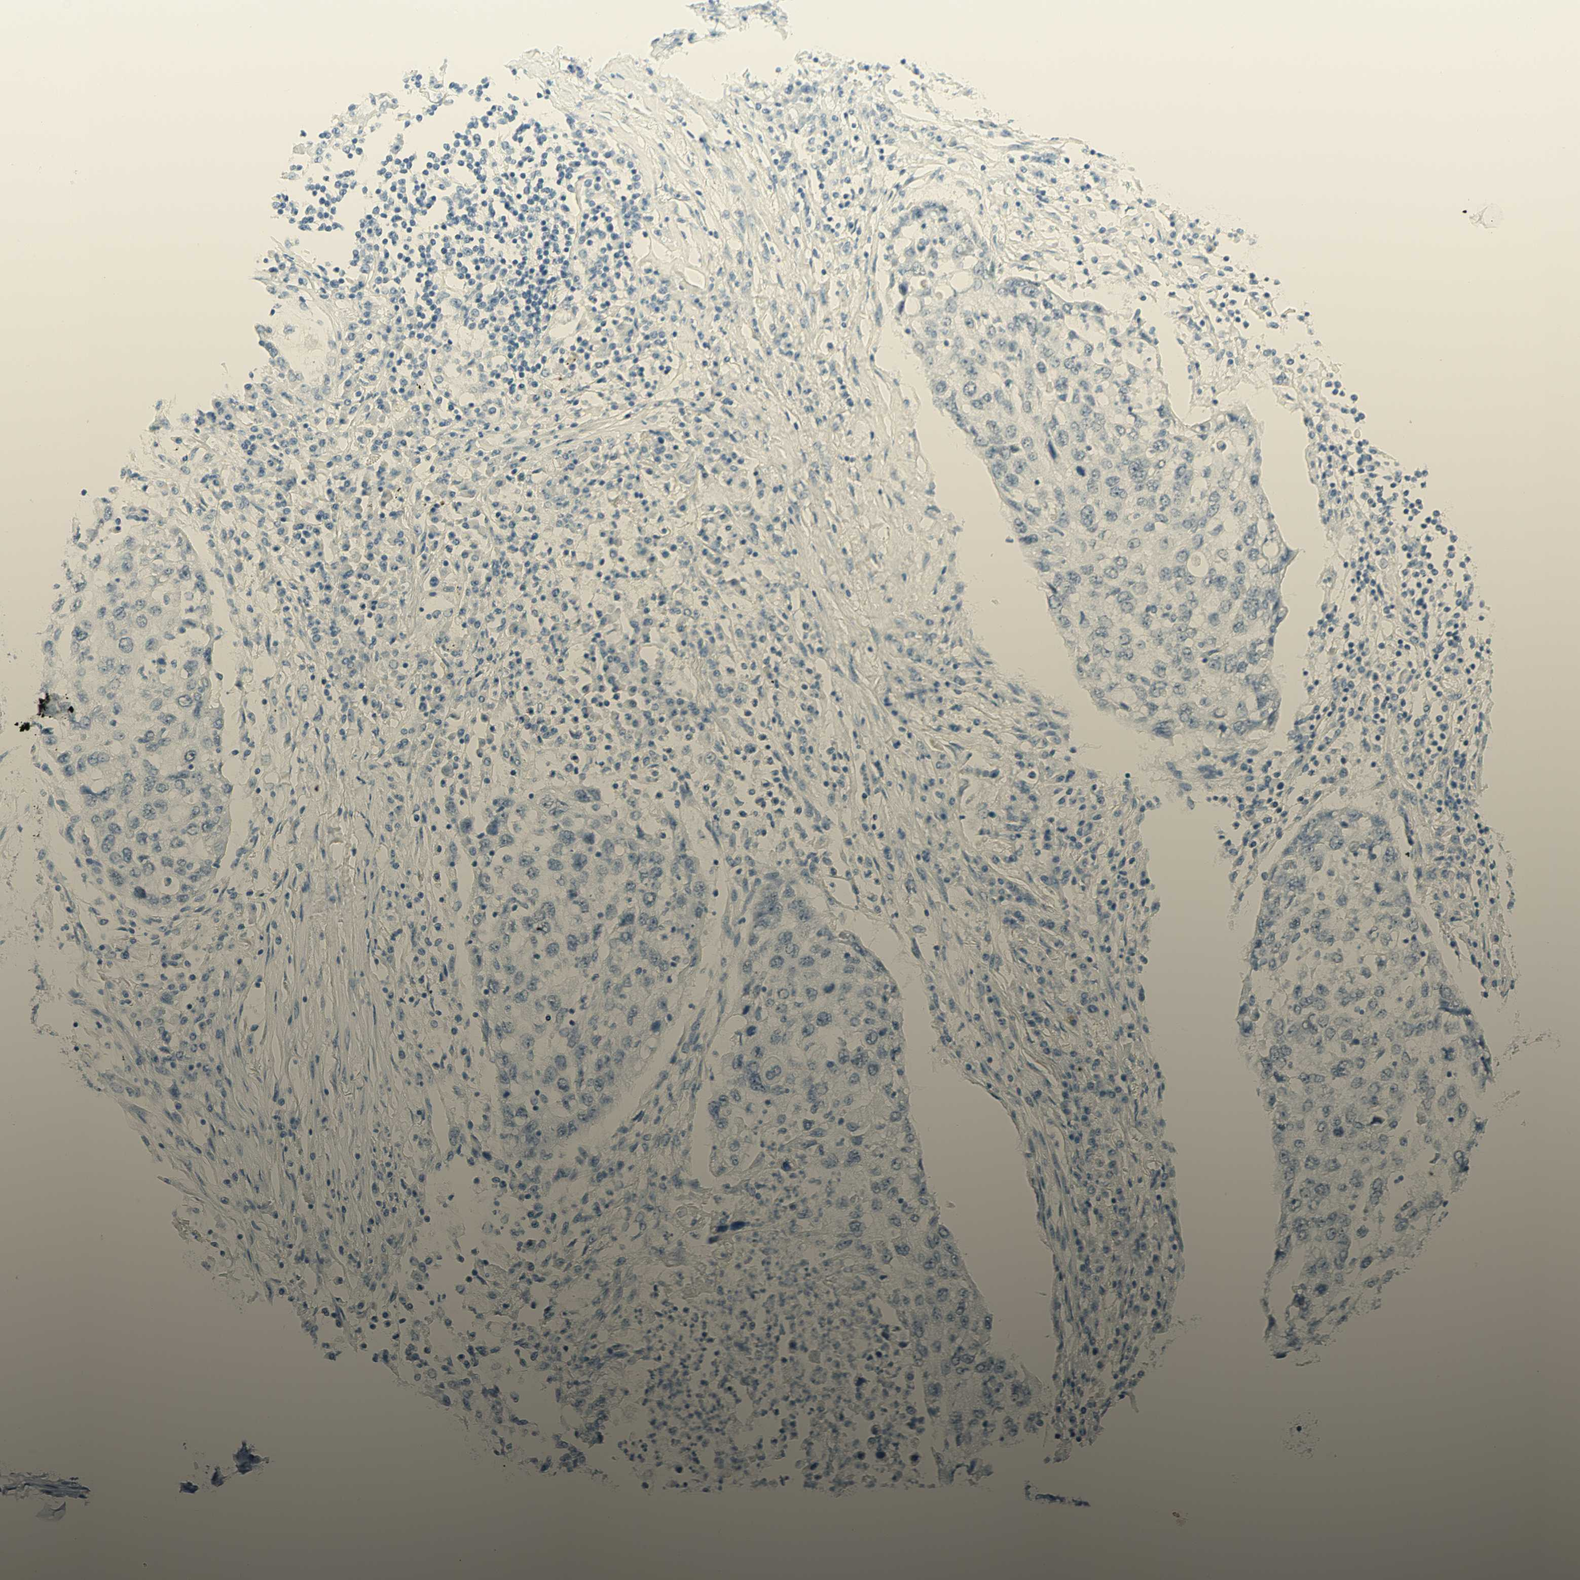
{"staining": {"intensity": "negative", "quantity": "none", "location": "none"}, "tissue": "lung cancer", "cell_type": "Tumor cells", "image_type": "cancer", "snomed": [{"axis": "morphology", "description": "Squamous cell carcinoma, NOS"}, {"axis": "topography", "description": "Lung"}], "caption": "High power microscopy image of an immunohistochemistry (IHC) photomicrograph of lung cancer, revealing no significant expression in tumor cells. Nuclei are stained in blue.", "gene": "TMEM132D", "patient": {"sex": "female", "age": 63}}